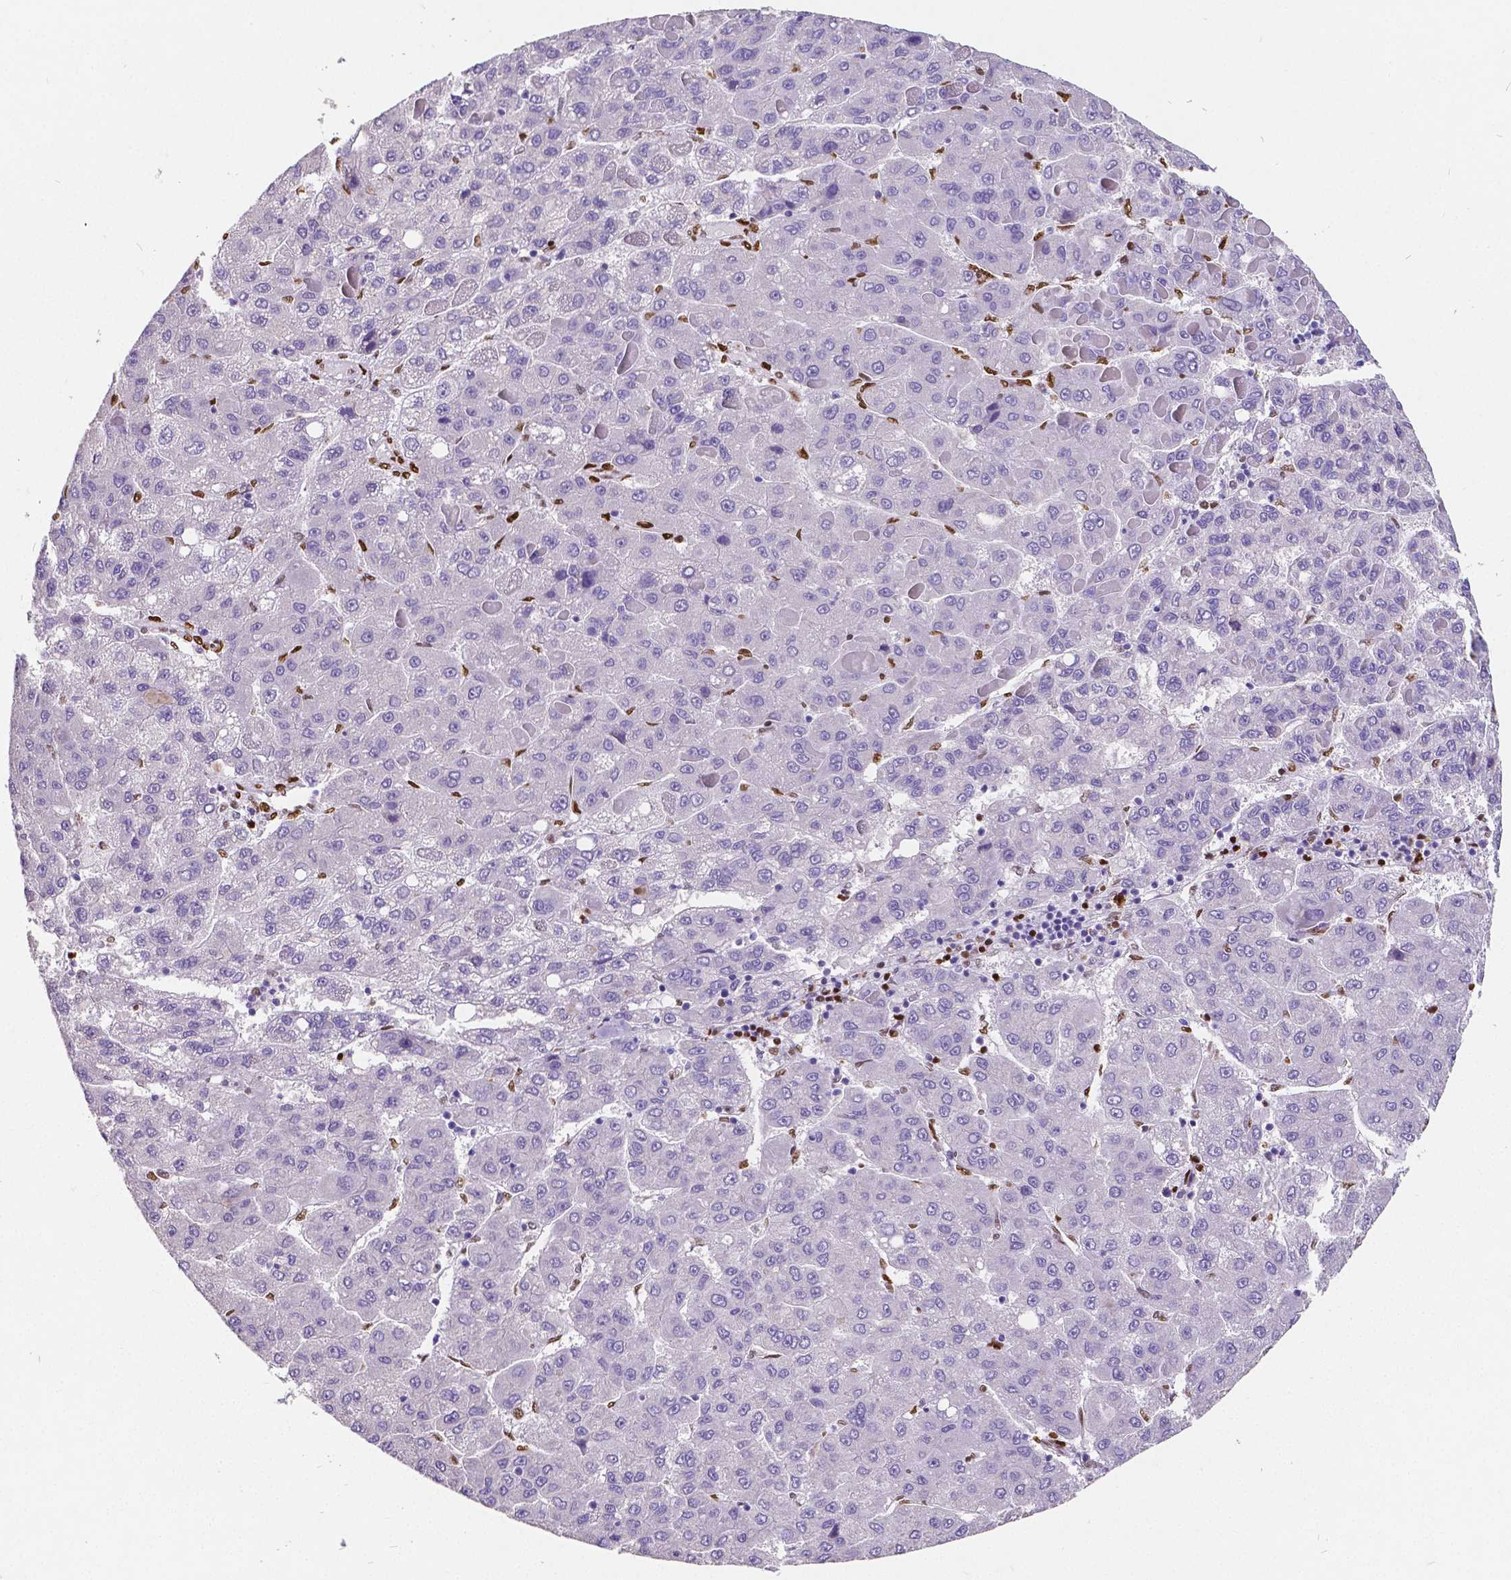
{"staining": {"intensity": "negative", "quantity": "none", "location": "none"}, "tissue": "liver cancer", "cell_type": "Tumor cells", "image_type": "cancer", "snomed": [{"axis": "morphology", "description": "Carcinoma, Hepatocellular, NOS"}, {"axis": "topography", "description": "Liver"}], "caption": "A histopathology image of liver hepatocellular carcinoma stained for a protein displays no brown staining in tumor cells. (Stains: DAB (3,3'-diaminobenzidine) immunohistochemistry with hematoxylin counter stain, Microscopy: brightfield microscopy at high magnification).", "gene": "MEF2C", "patient": {"sex": "female", "age": 82}}